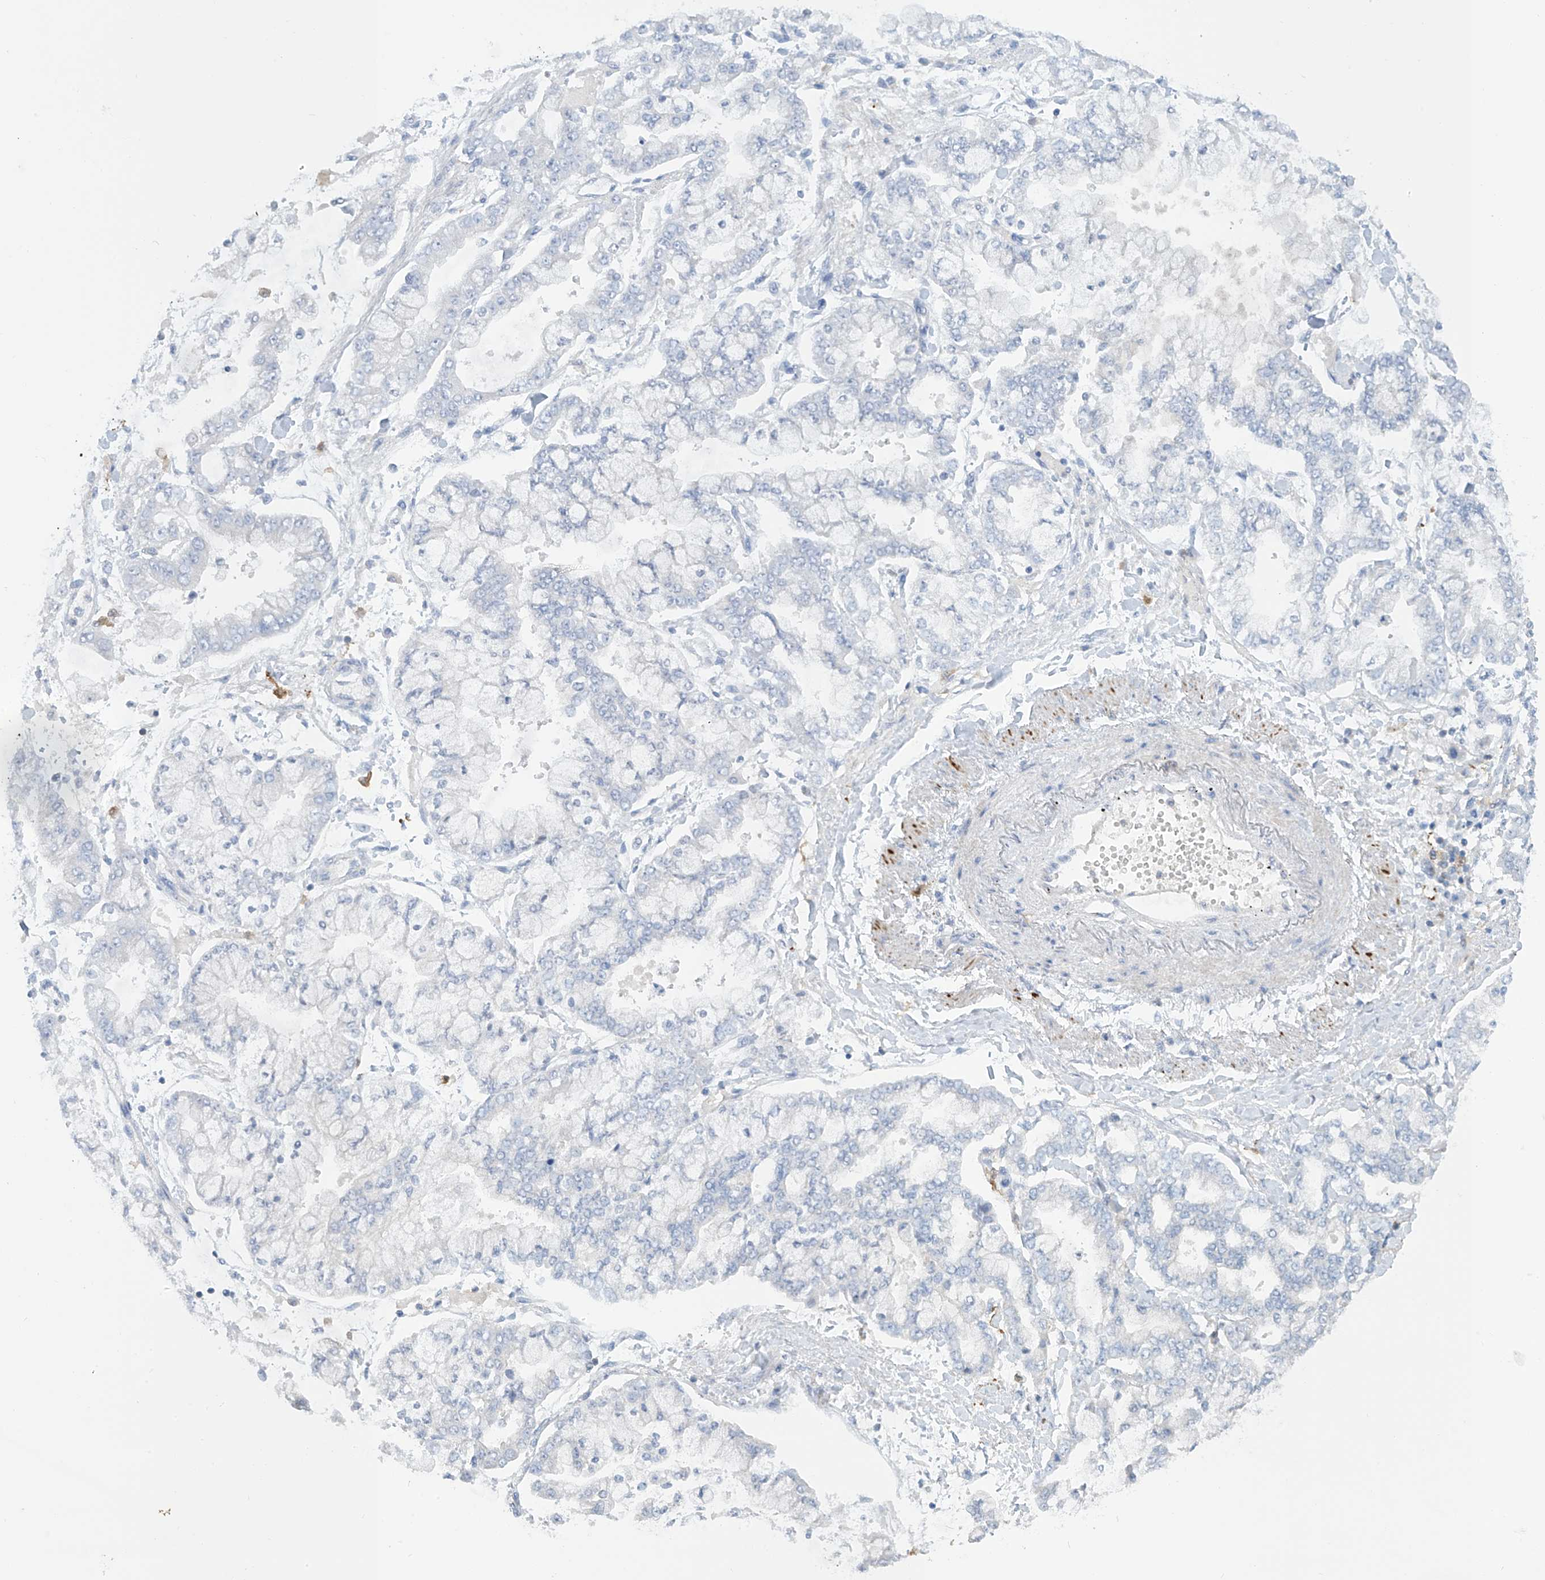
{"staining": {"intensity": "negative", "quantity": "none", "location": "none"}, "tissue": "stomach cancer", "cell_type": "Tumor cells", "image_type": "cancer", "snomed": [{"axis": "morphology", "description": "Normal tissue, NOS"}, {"axis": "morphology", "description": "Adenocarcinoma, NOS"}, {"axis": "topography", "description": "Stomach, upper"}, {"axis": "topography", "description": "Stomach"}], "caption": "Human stomach adenocarcinoma stained for a protein using immunohistochemistry (IHC) shows no staining in tumor cells.", "gene": "TRMT2B", "patient": {"sex": "male", "age": 76}}